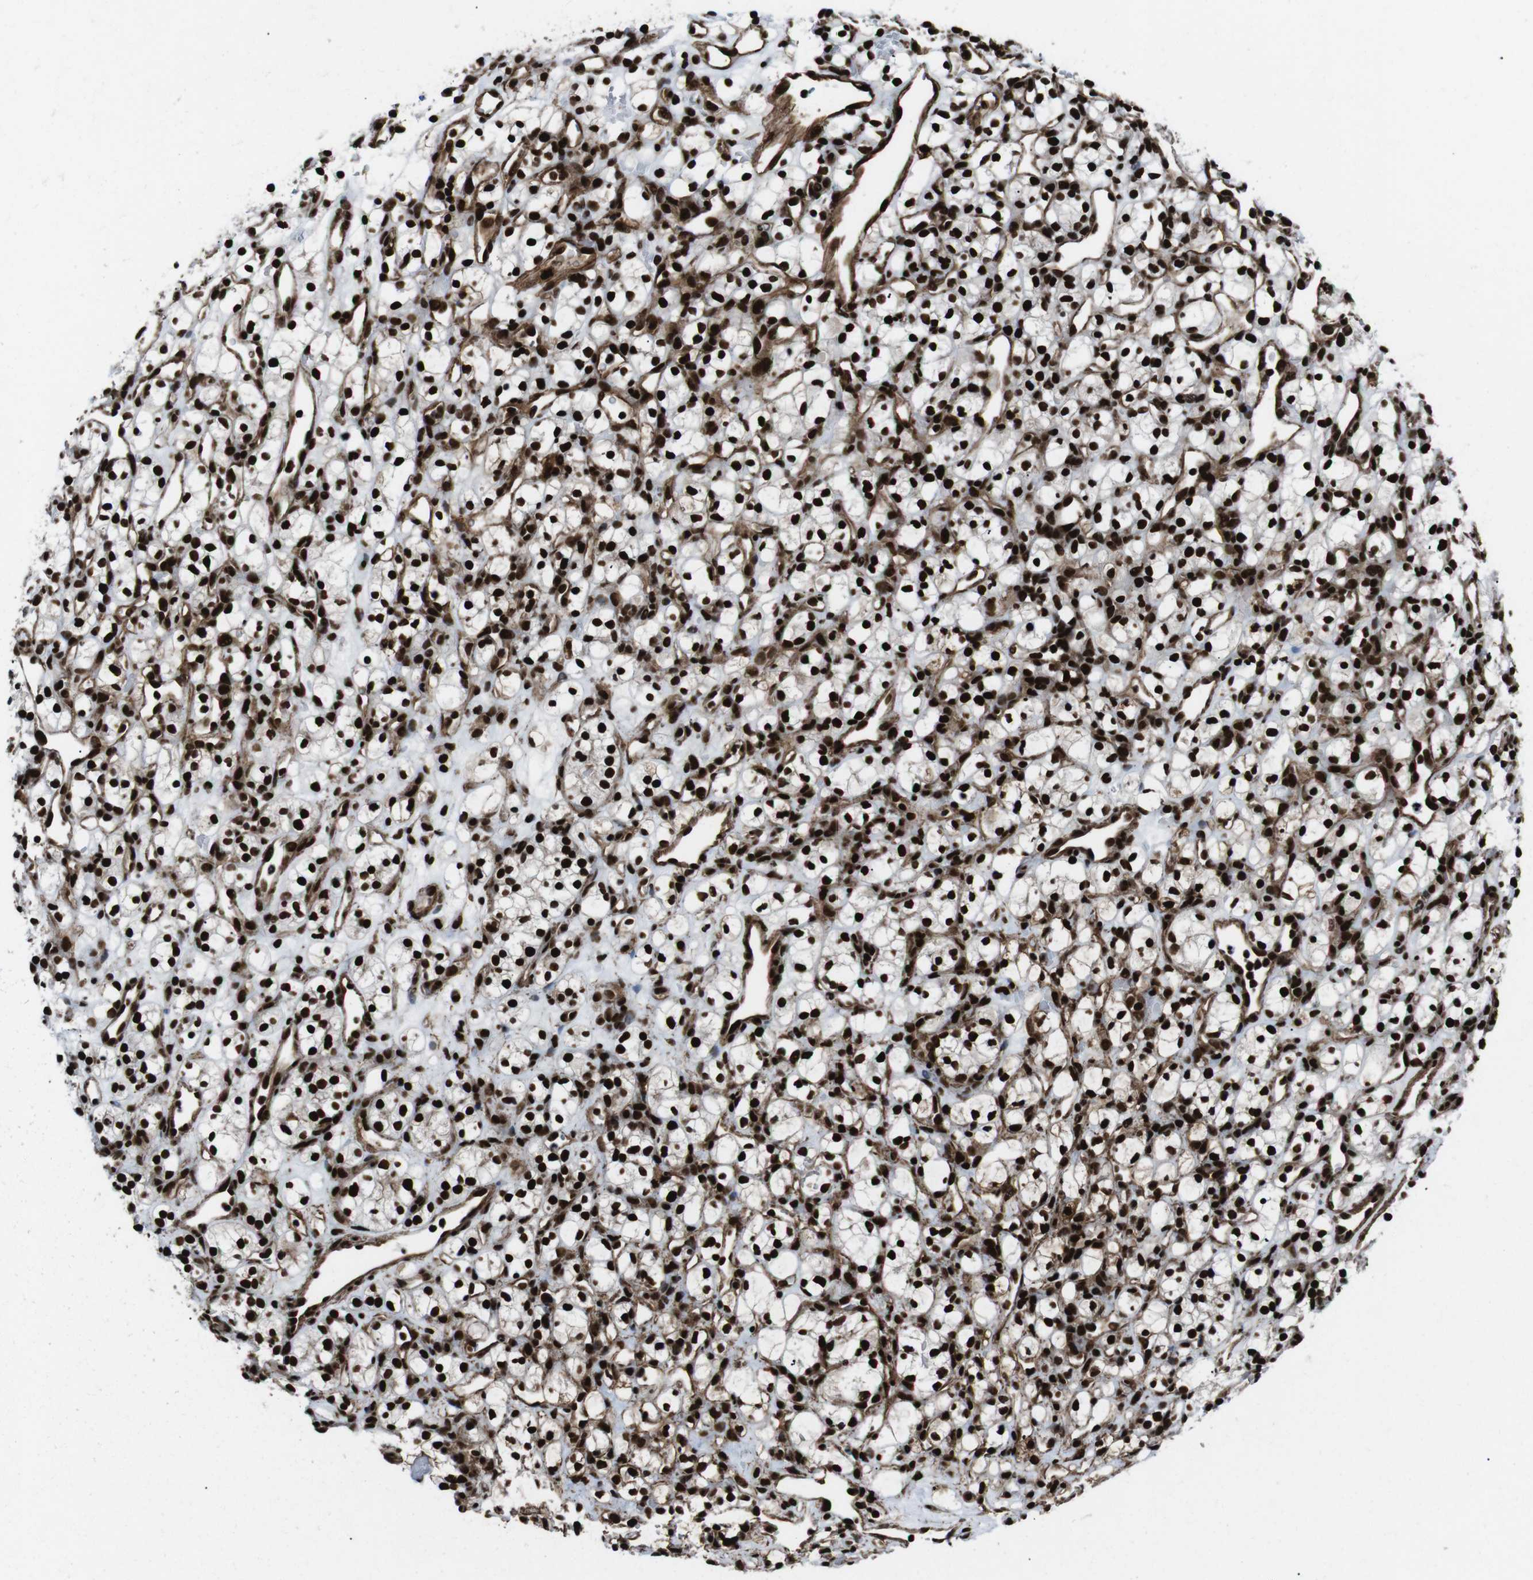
{"staining": {"intensity": "strong", "quantity": ">75%", "location": "cytoplasmic/membranous,nuclear"}, "tissue": "renal cancer", "cell_type": "Tumor cells", "image_type": "cancer", "snomed": [{"axis": "morphology", "description": "Adenocarcinoma, NOS"}, {"axis": "topography", "description": "Kidney"}], "caption": "Renal adenocarcinoma was stained to show a protein in brown. There is high levels of strong cytoplasmic/membranous and nuclear positivity in approximately >75% of tumor cells.", "gene": "HNRNPU", "patient": {"sex": "female", "age": 60}}